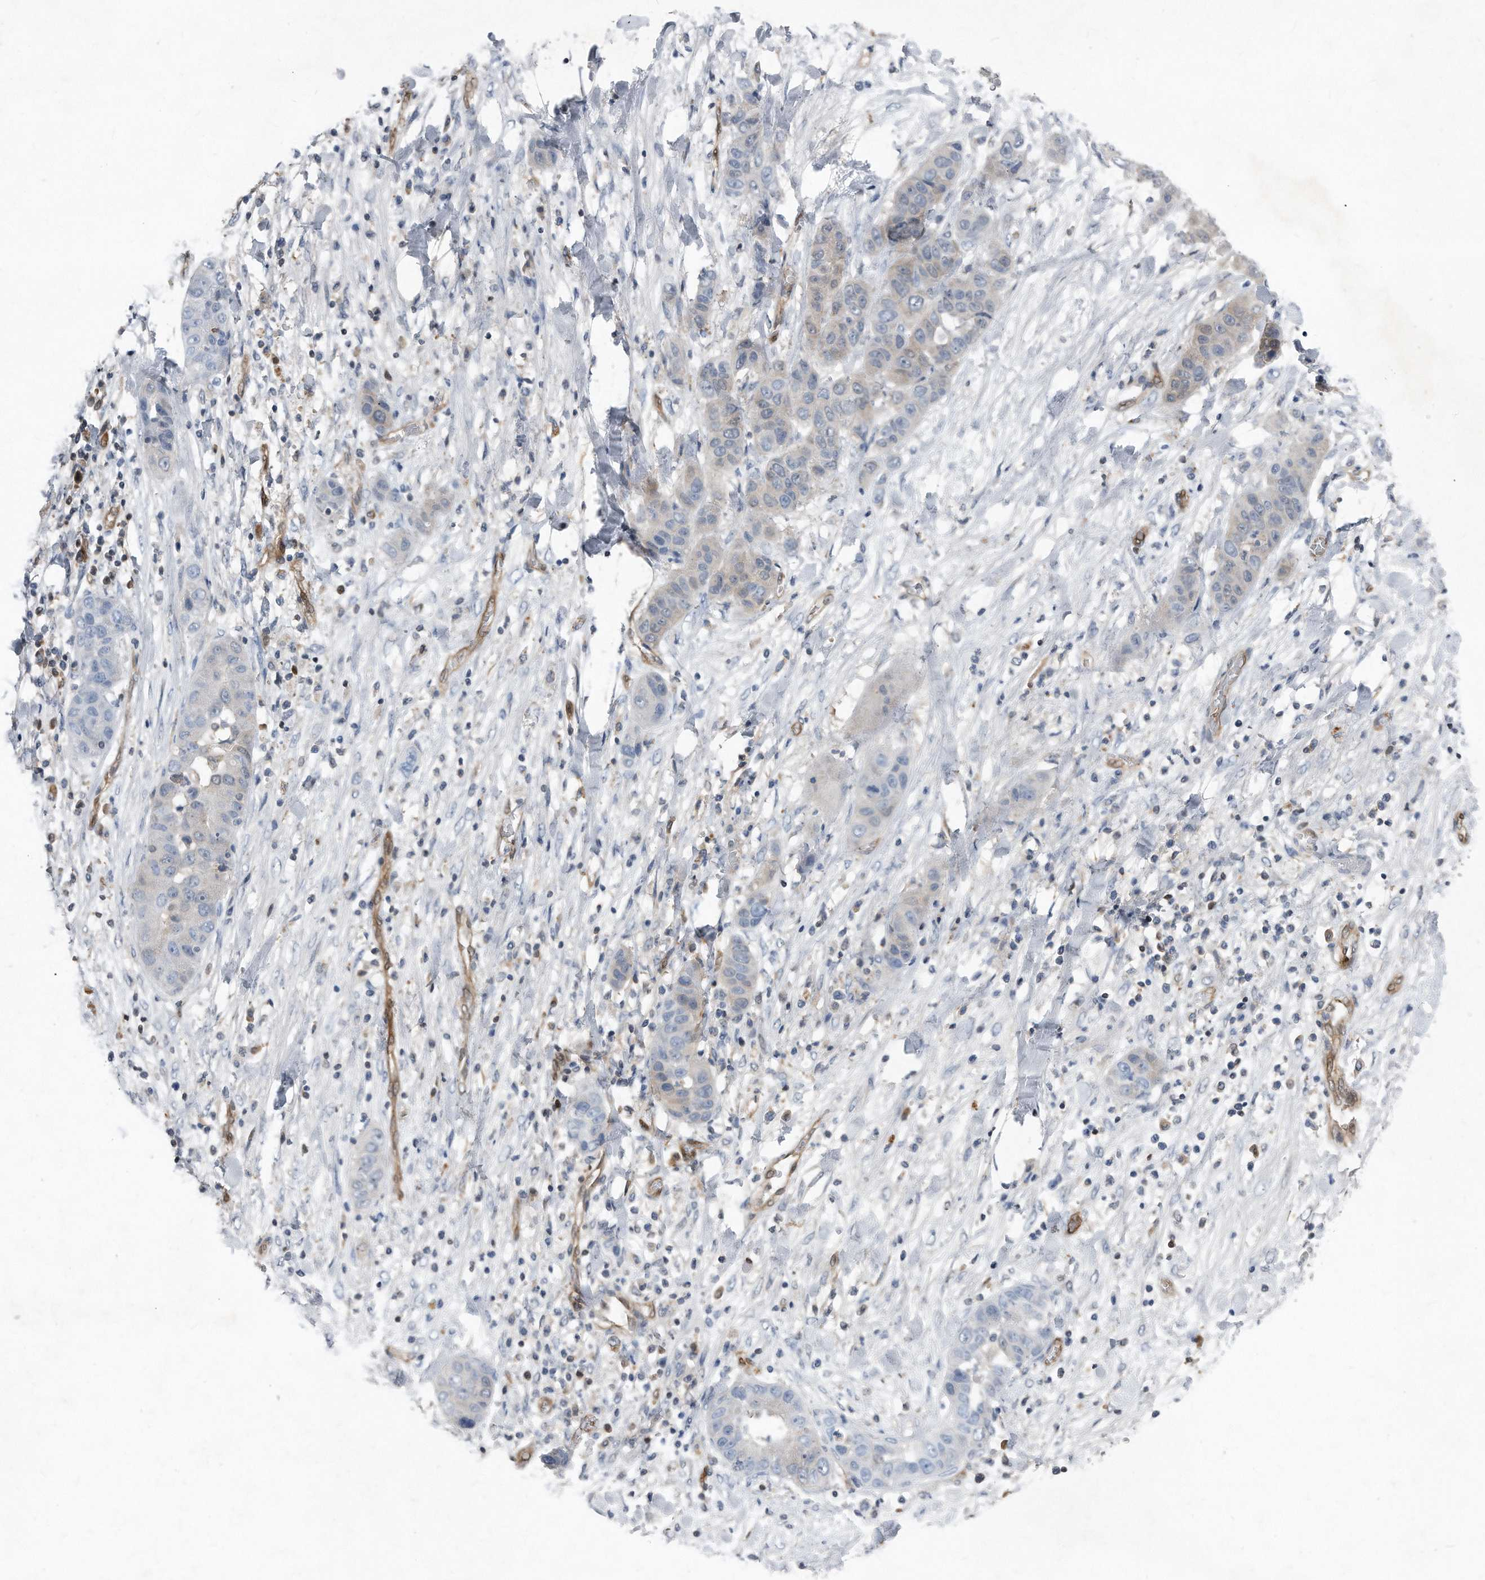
{"staining": {"intensity": "negative", "quantity": "none", "location": "none"}, "tissue": "liver cancer", "cell_type": "Tumor cells", "image_type": "cancer", "snomed": [{"axis": "morphology", "description": "Cholangiocarcinoma"}, {"axis": "topography", "description": "Liver"}], "caption": "IHC of liver cancer (cholangiocarcinoma) demonstrates no expression in tumor cells. (Brightfield microscopy of DAB immunohistochemistry (IHC) at high magnification).", "gene": "MAP2K6", "patient": {"sex": "female", "age": 52}}